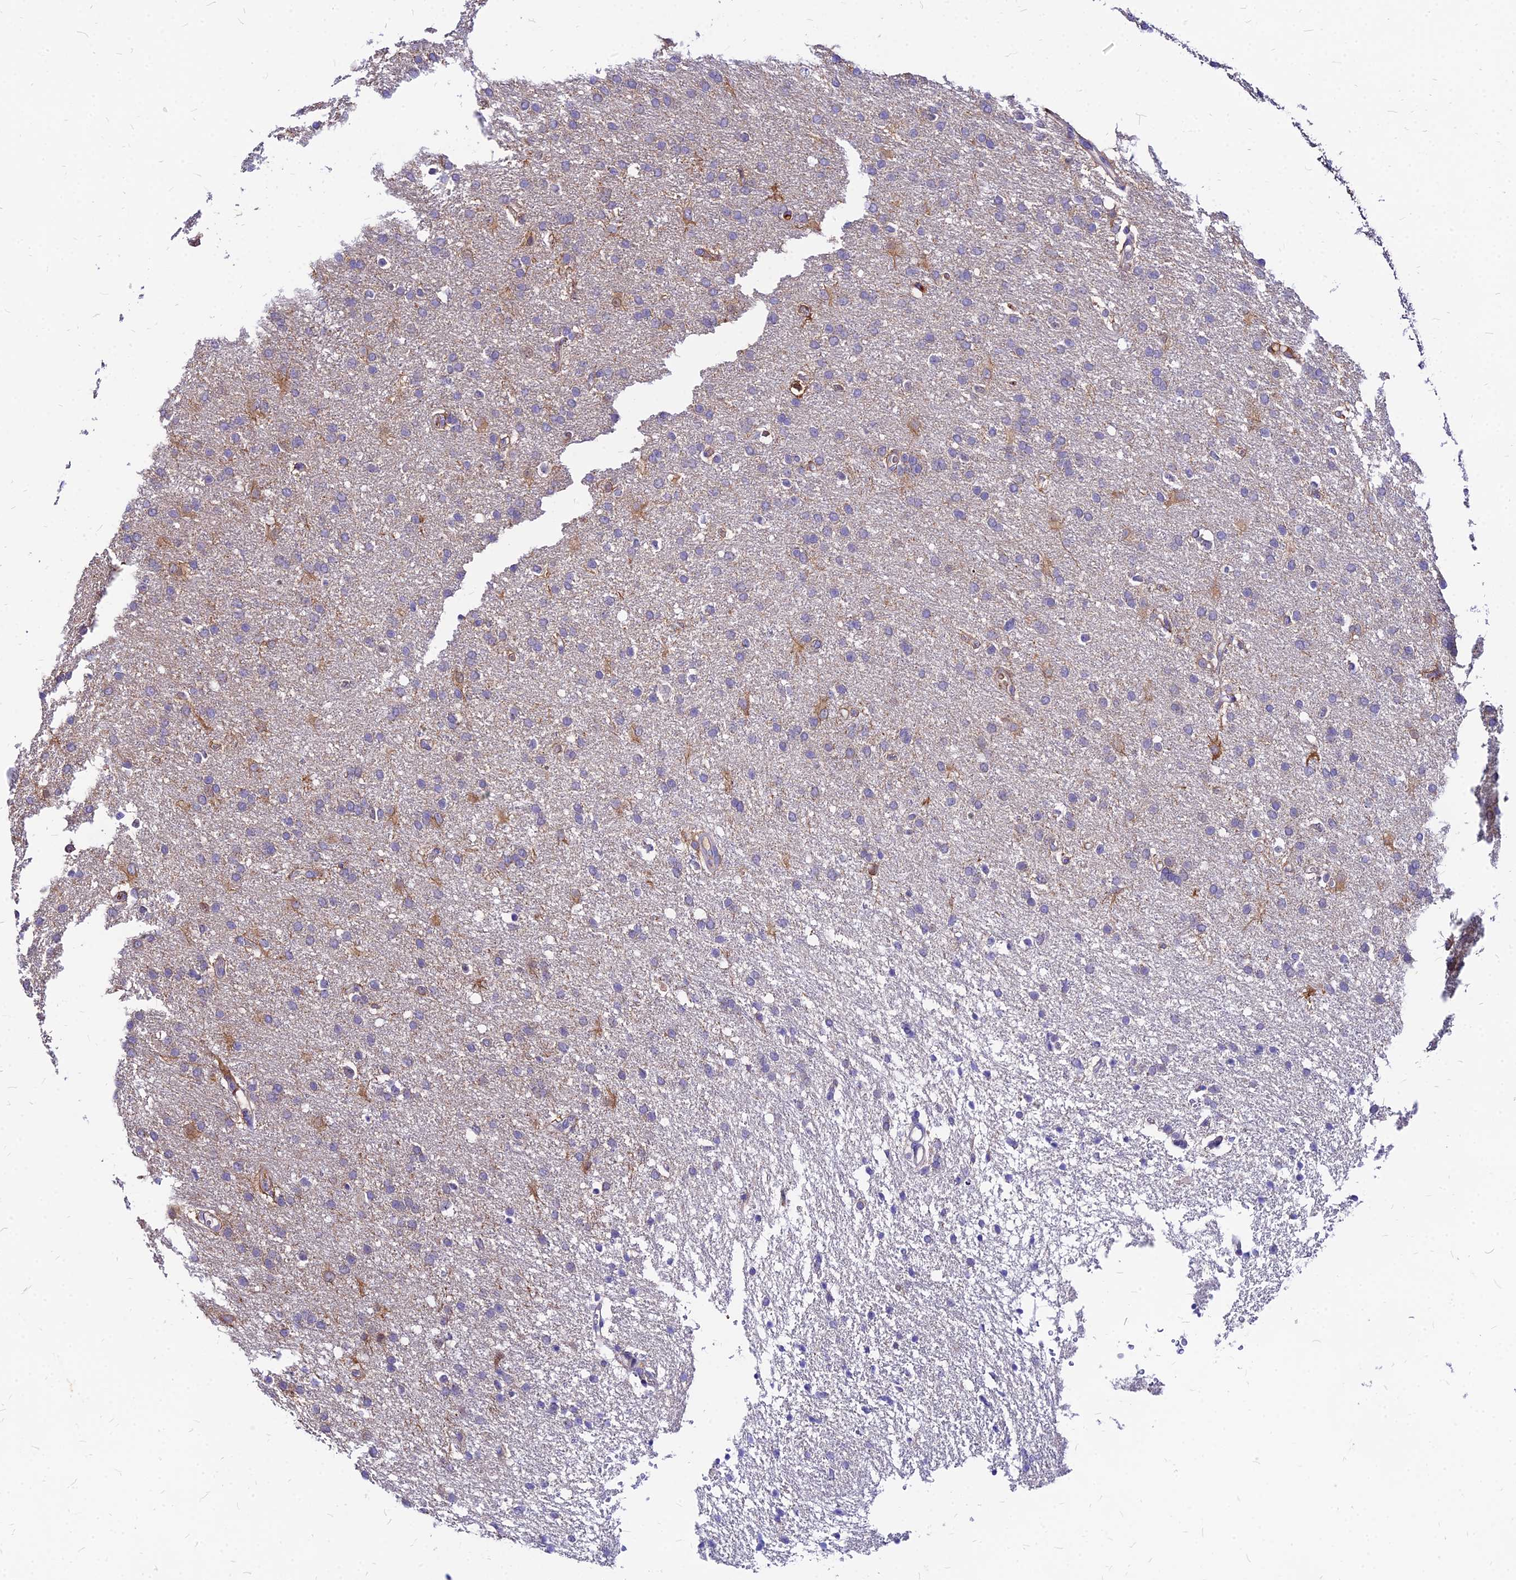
{"staining": {"intensity": "negative", "quantity": "none", "location": "none"}, "tissue": "glioma", "cell_type": "Tumor cells", "image_type": "cancer", "snomed": [{"axis": "morphology", "description": "Glioma, malignant, High grade"}, {"axis": "topography", "description": "Brain"}], "caption": "Tumor cells show no significant protein expression in glioma.", "gene": "ACSM6", "patient": {"sex": "male", "age": 72}}